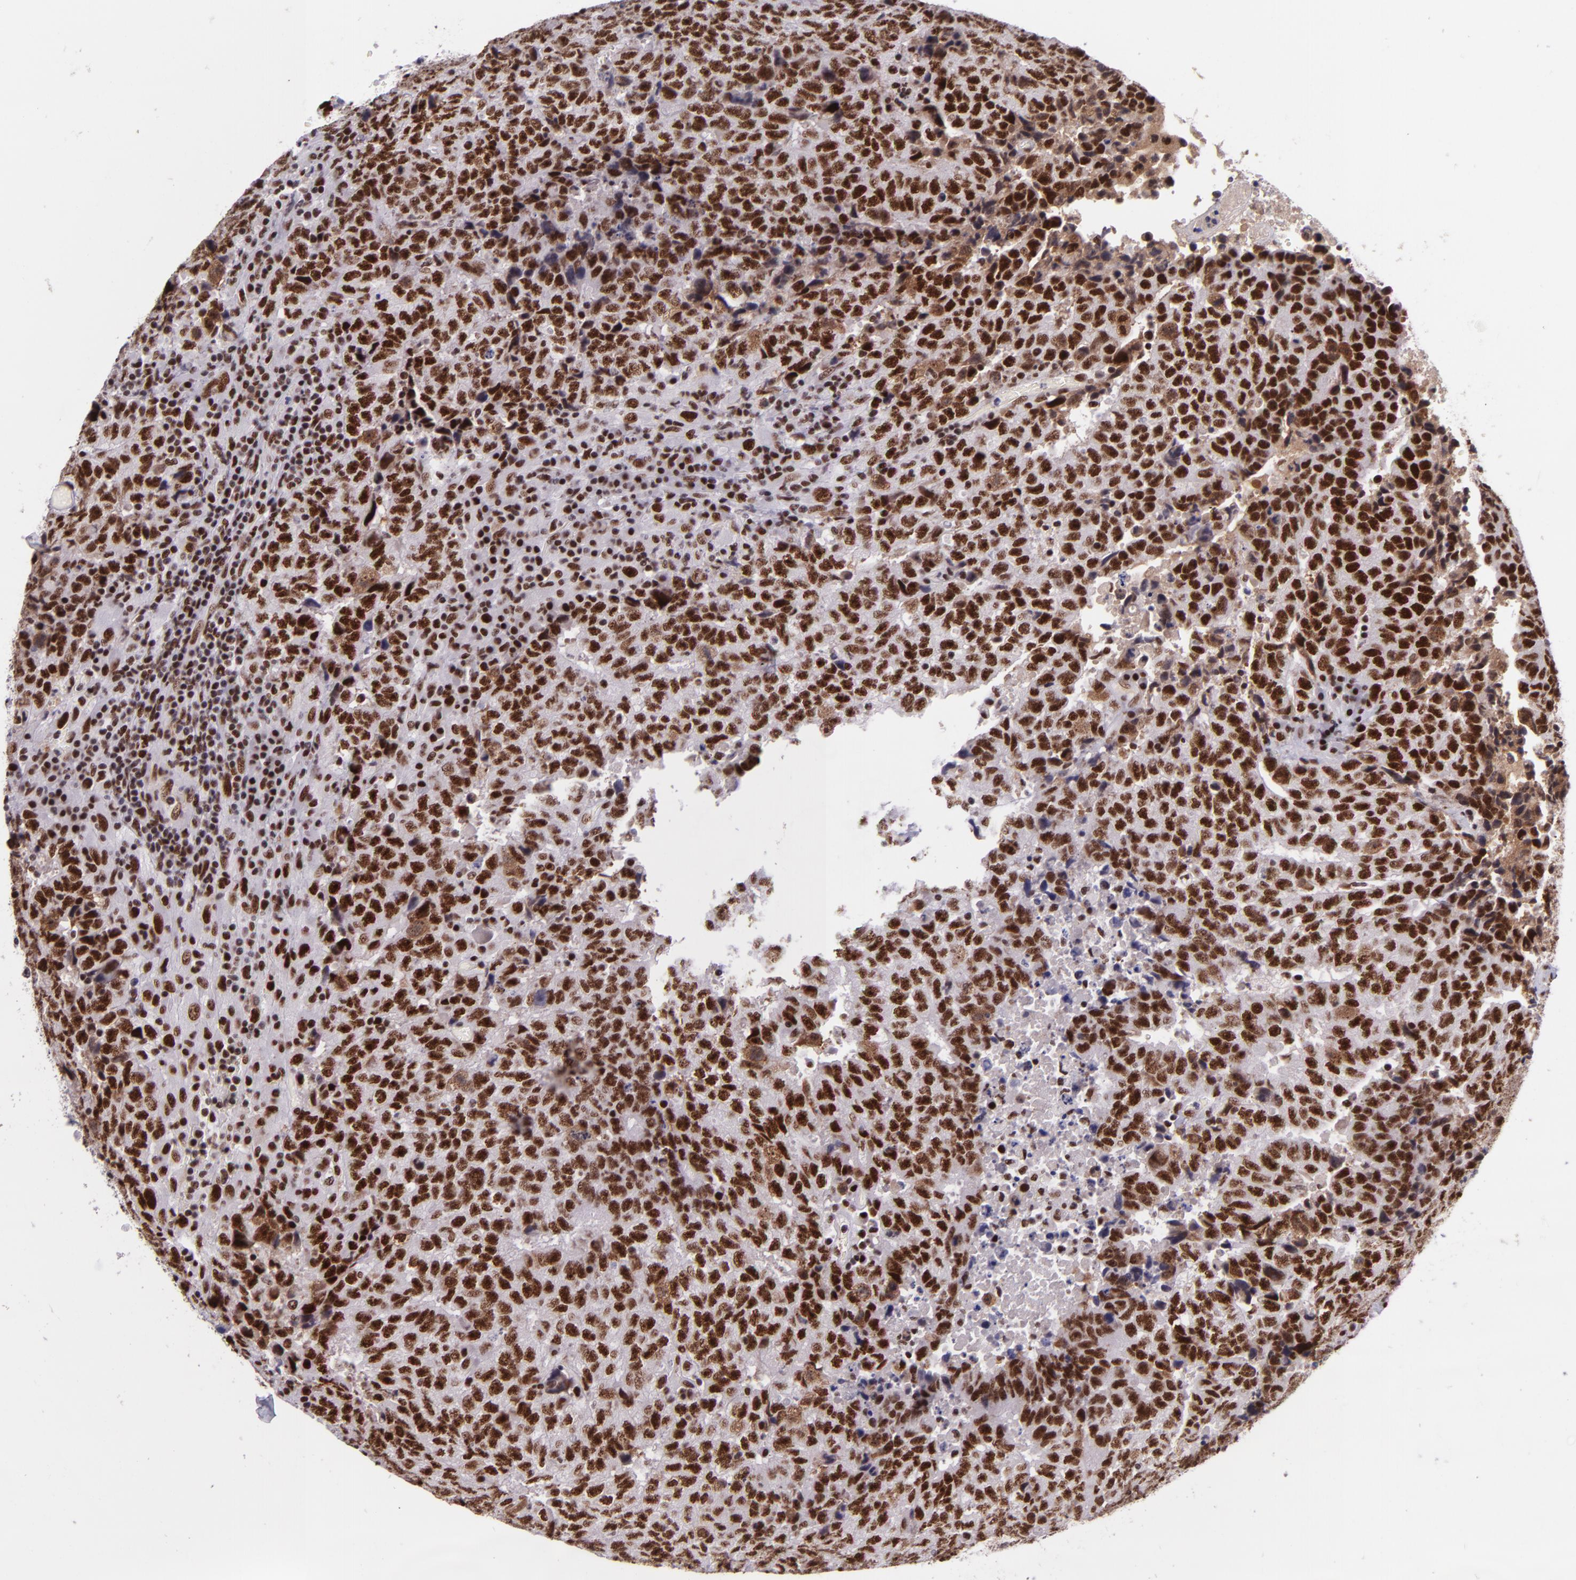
{"staining": {"intensity": "moderate", "quantity": ">75%", "location": "nuclear"}, "tissue": "testis cancer", "cell_type": "Tumor cells", "image_type": "cancer", "snomed": [{"axis": "morphology", "description": "Necrosis, NOS"}, {"axis": "morphology", "description": "Carcinoma, Embryonal, NOS"}, {"axis": "topography", "description": "Testis"}], "caption": "A brown stain highlights moderate nuclear positivity of a protein in embryonal carcinoma (testis) tumor cells. Nuclei are stained in blue.", "gene": "GPKOW", "patient": {"sex": "male", "age": 19}}